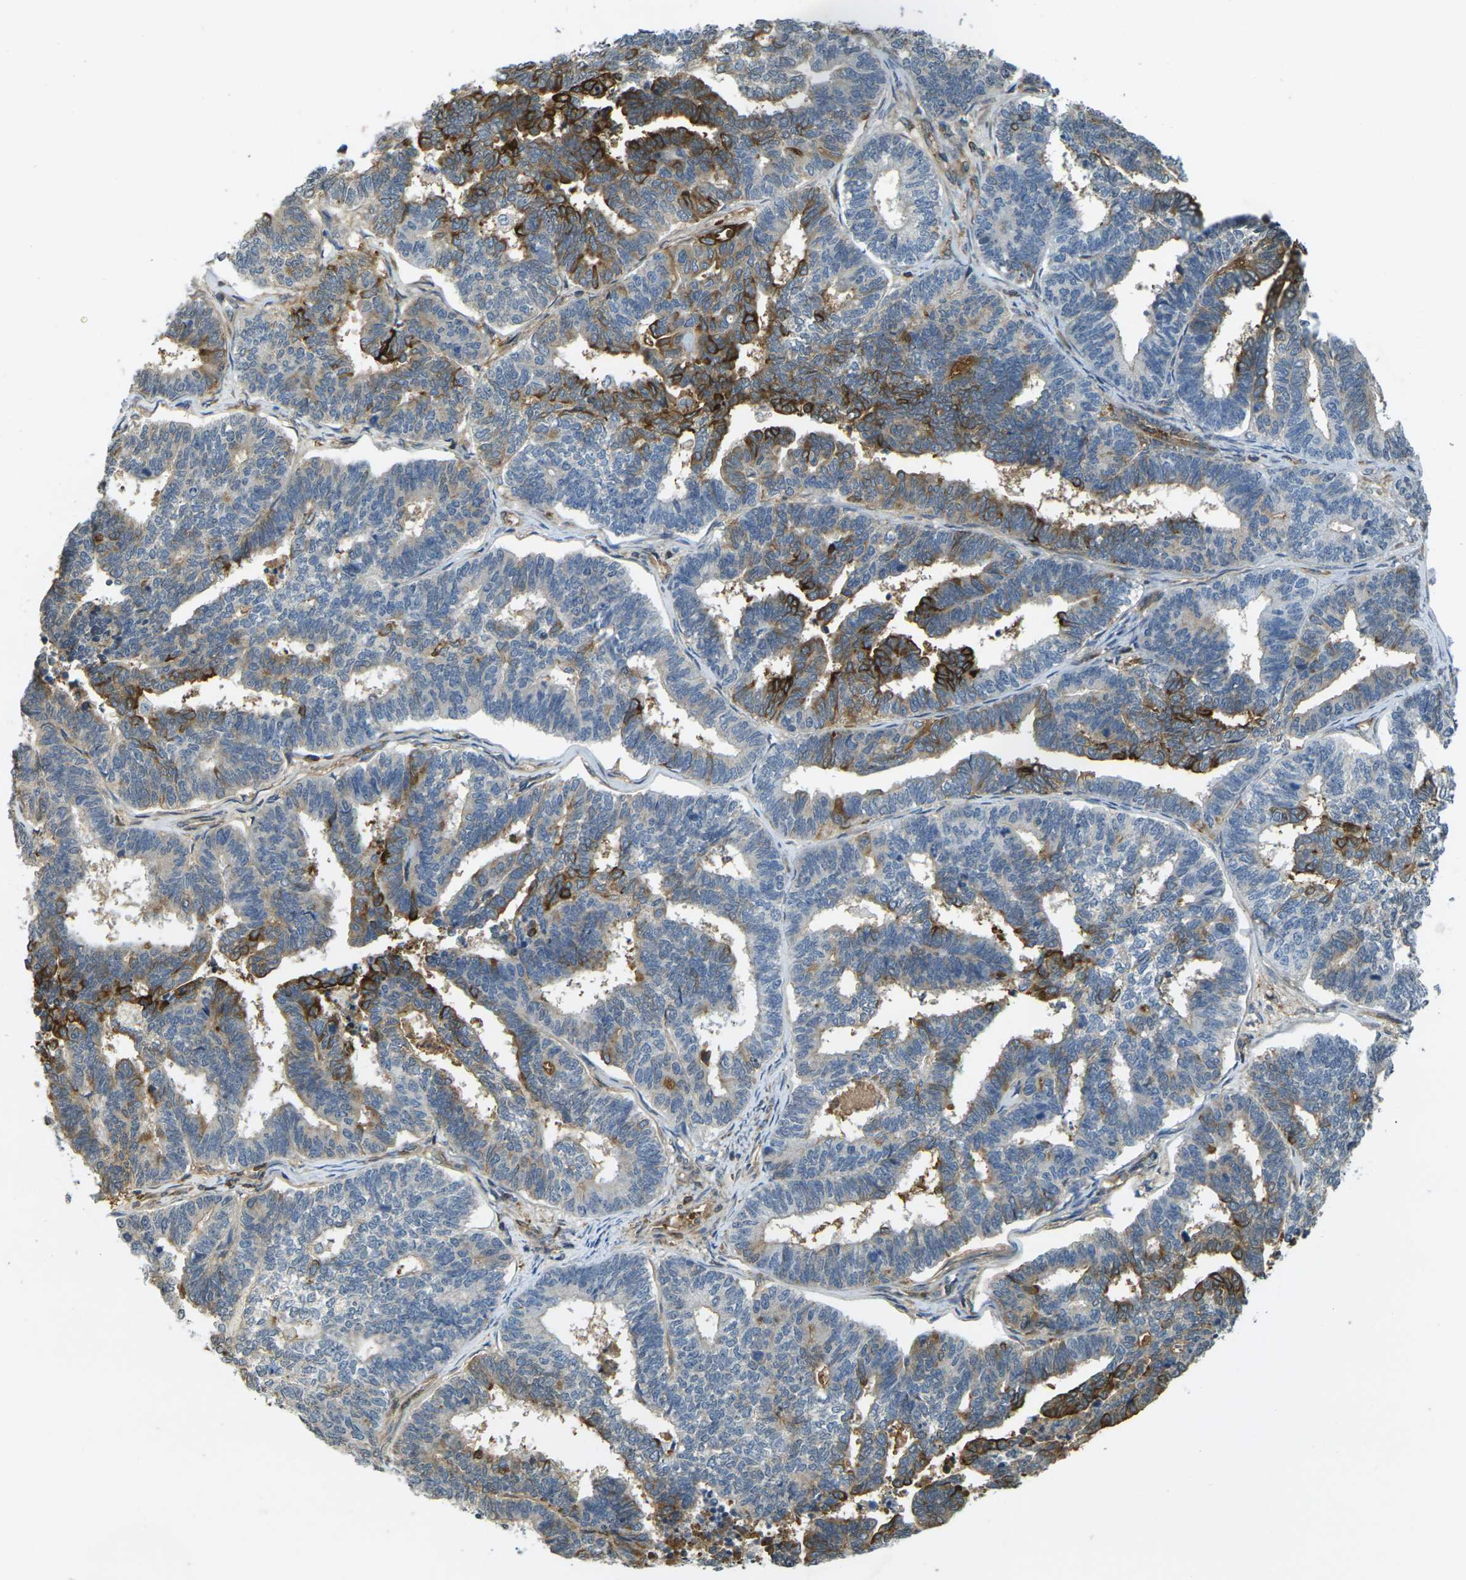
{"staining": {"intensity": "strong", "quantity": "<25%", "location": "cytoplasmic/membranous"}, "tissue": "endometrial cancer", "cell_type": "Tumor cells", "image_type": "cancer", "snomed": [{"axis": "morphology", "description": "Adenocarcinoma, NOS"}, {"axis": "topography", "description": "Endometrium"}], "caption": "Tumor cells exhibit medium levels of strong cytoplasmic/membranous staining in about <25% of cells in endometrial cancer (adenocarcinoma).", "gene": "CAST", "patient": {"sex": "female", "age": 70}}